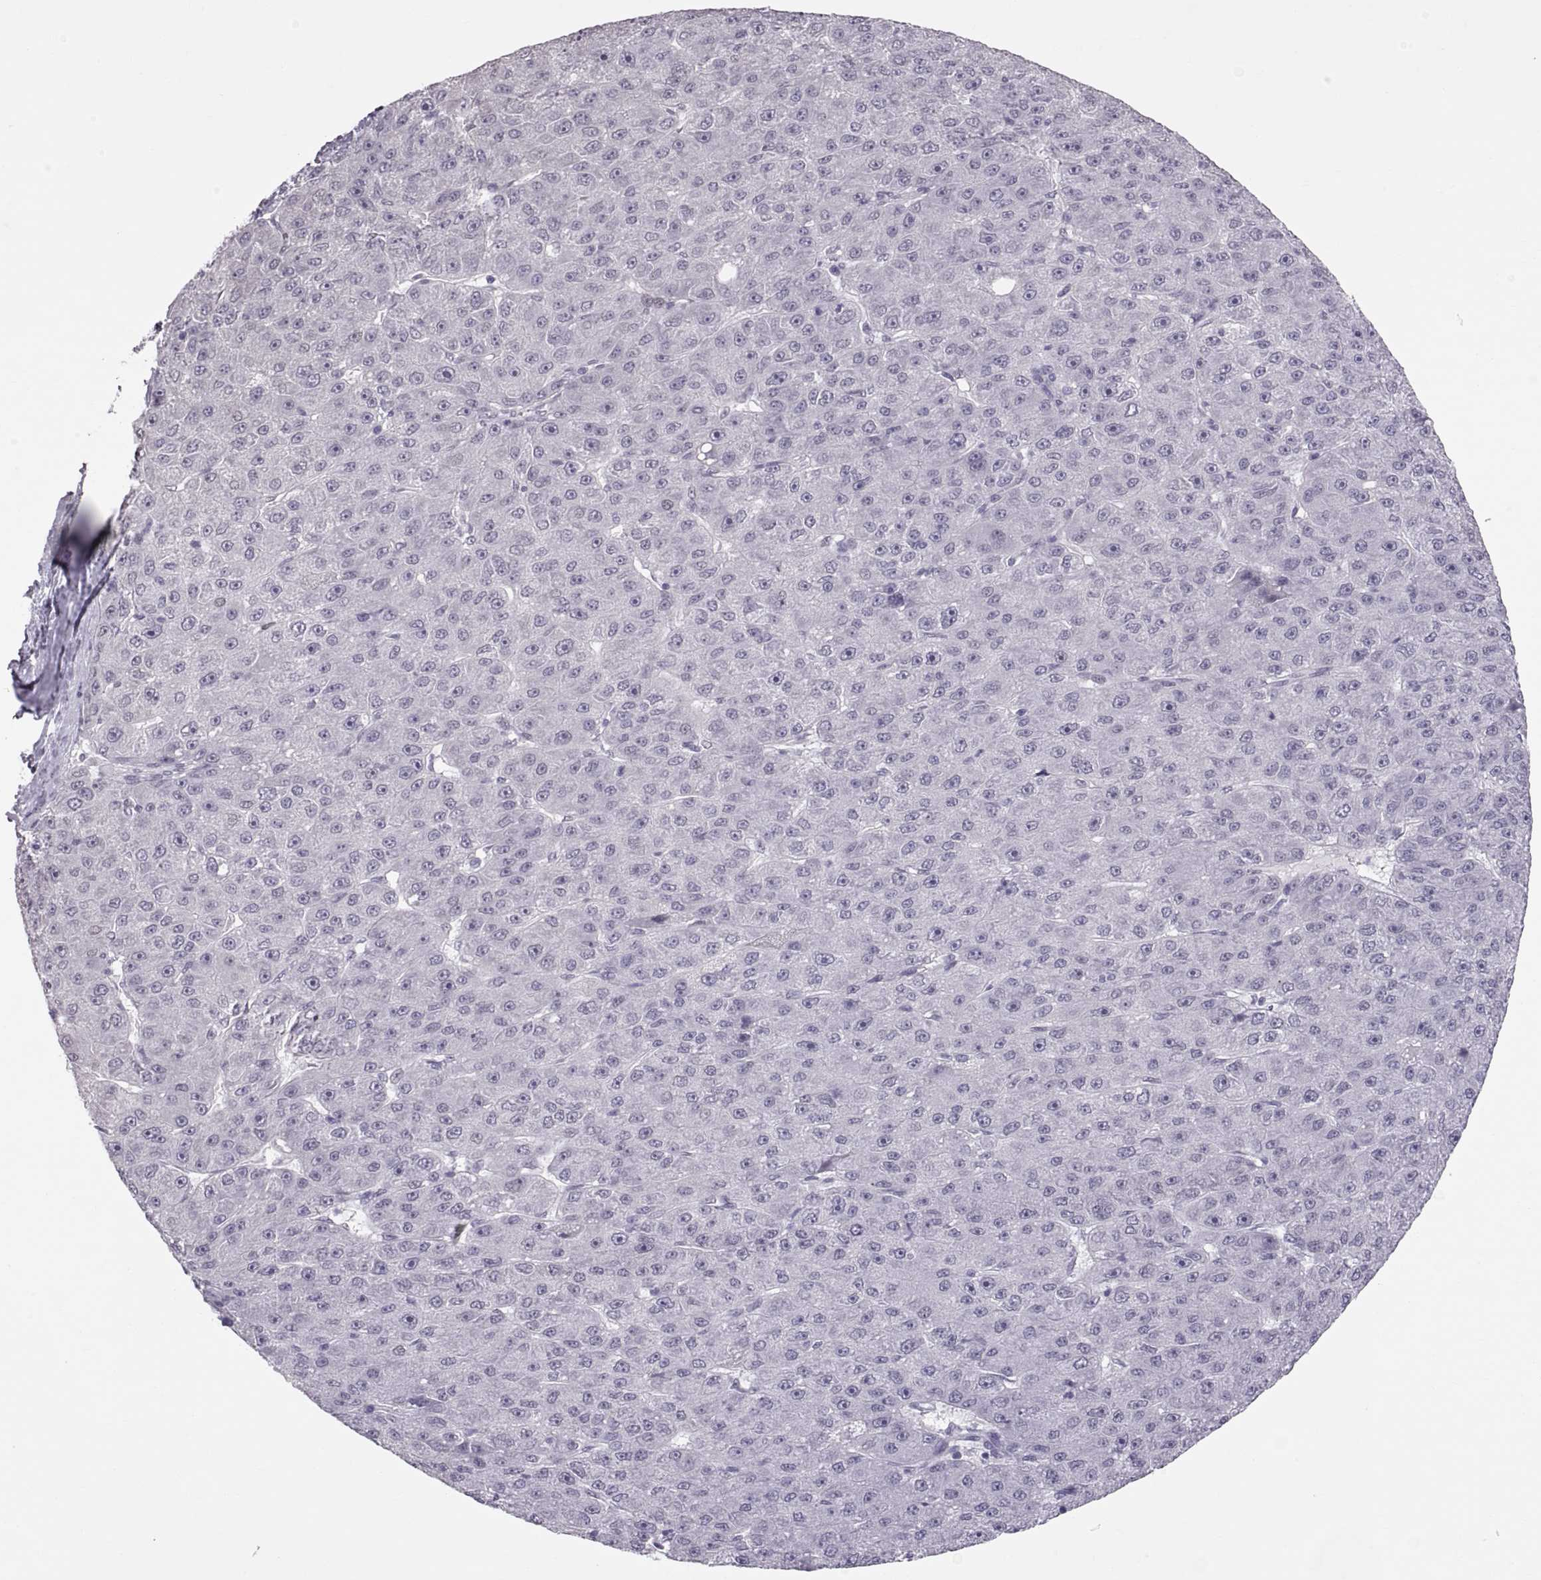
{"staining": {"intensity": "negative", "quantity": "none", "location": "none"}, "tissue": "liver cancer", "cell_type": "Tumor cells", "image_type": "cancer", "snomed": [{"axis": "morphology", "description": "Carcinoma, Hepatocellular, NOS"}, {"axis": "topography", "description": "Liver"}], "caption": "Liver cancer (hepatocellular carcinoma) stained for a protein using immunohistochemistry (IHC) shows no positivity tumor cells.", "gene": "KRT77", "patient": {"sex": "male", "age": 67}}